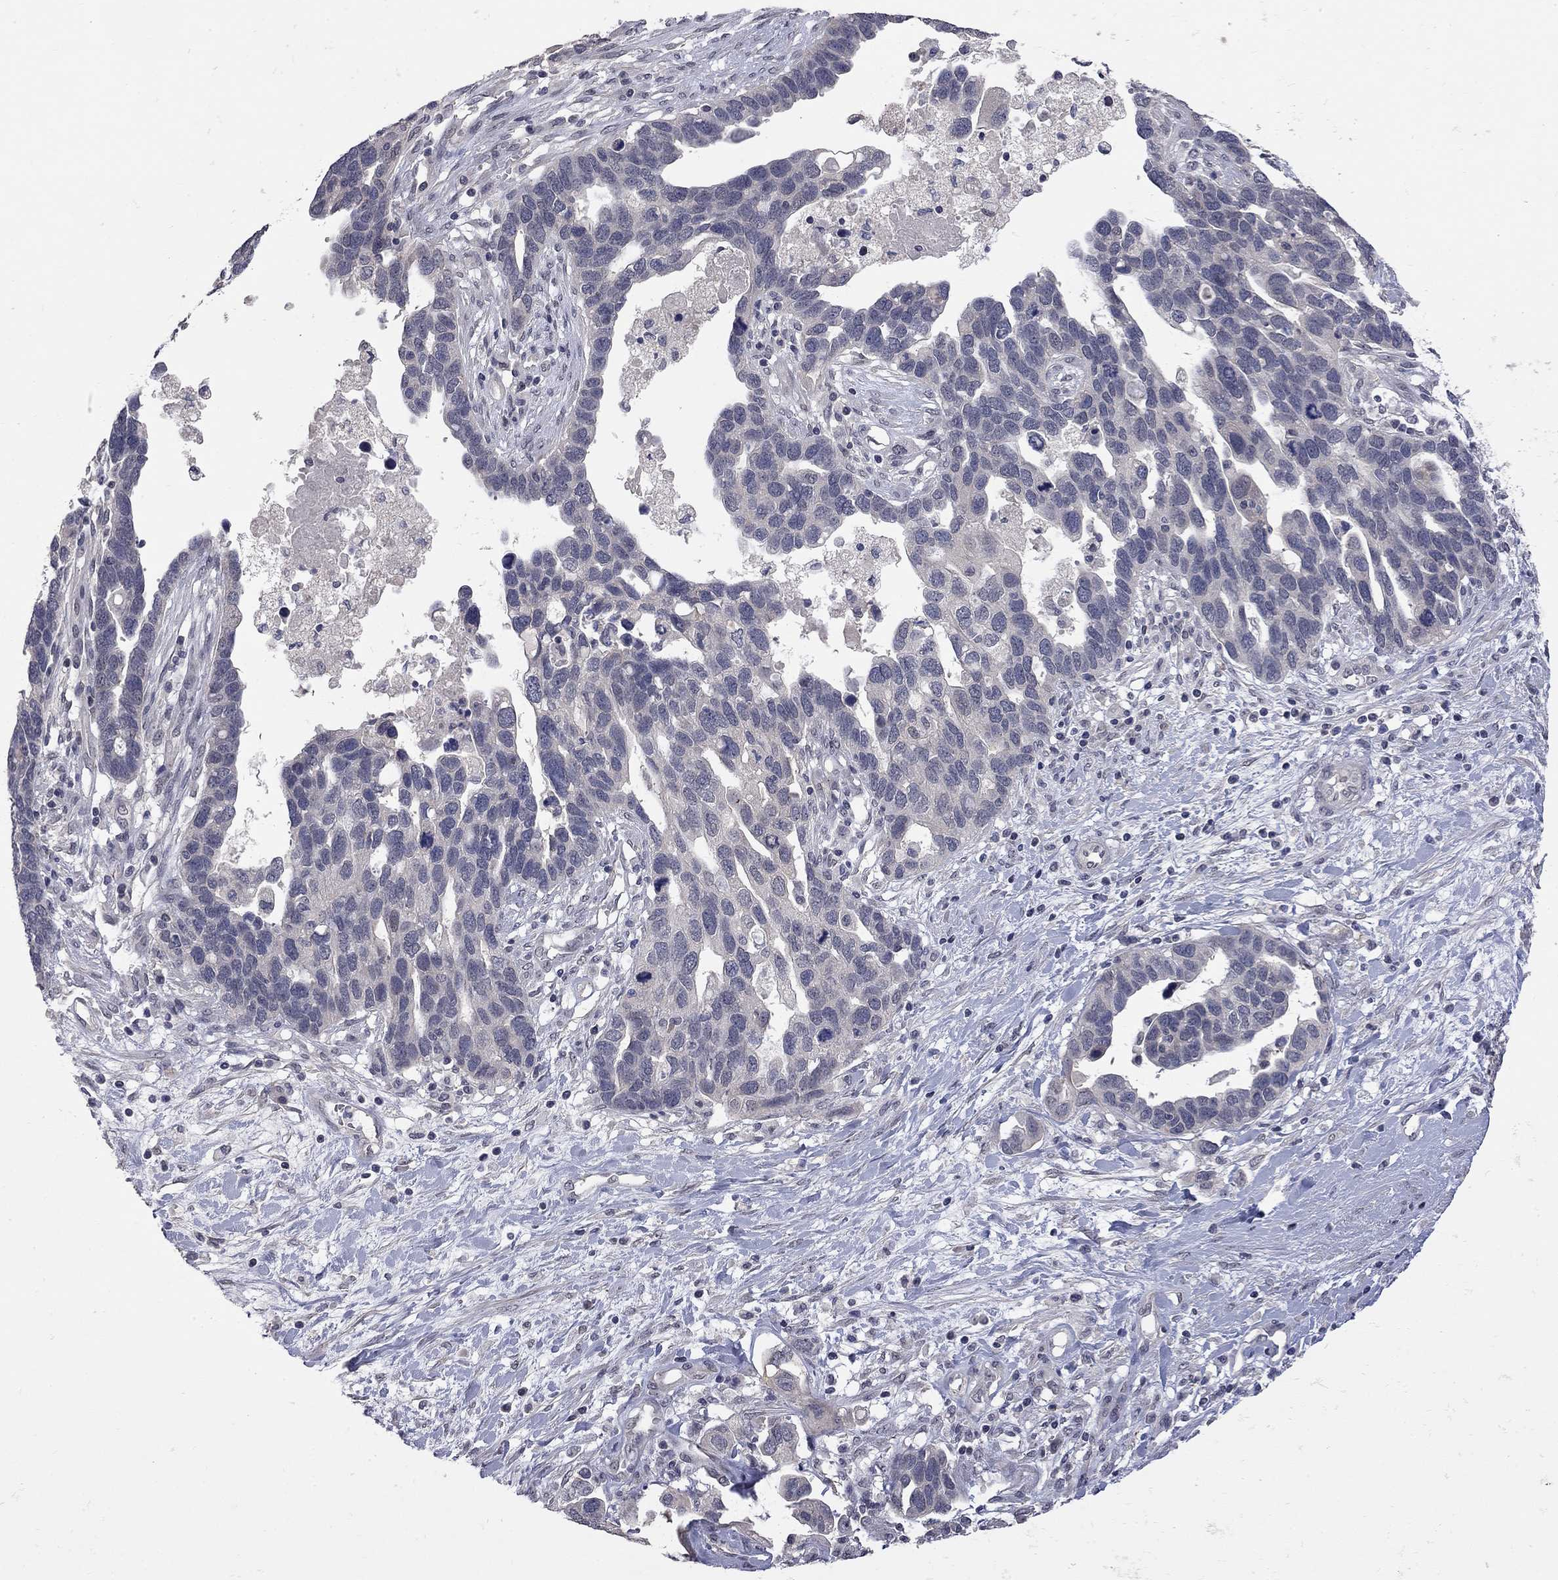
{"staining": {"intensity": "negative", "quantity": "none", "location": "none"}, "tissue": "ovarian cancer", "cell_type": "Tumor cells", "image_type": "cancer", "snomed": [{"axis": "morphology", "description": "Cystadenocarcinoma, serous, NOS"}, {"axis": "topography", "description": "Ovary"}], "caption": "This is an IHC micrograph of ovarian cancer (serous cystadenocarcinoma). There is no expression in tumor cells.", "gene": "FABP12", "patient": {"sex": "female", "age": 54}}